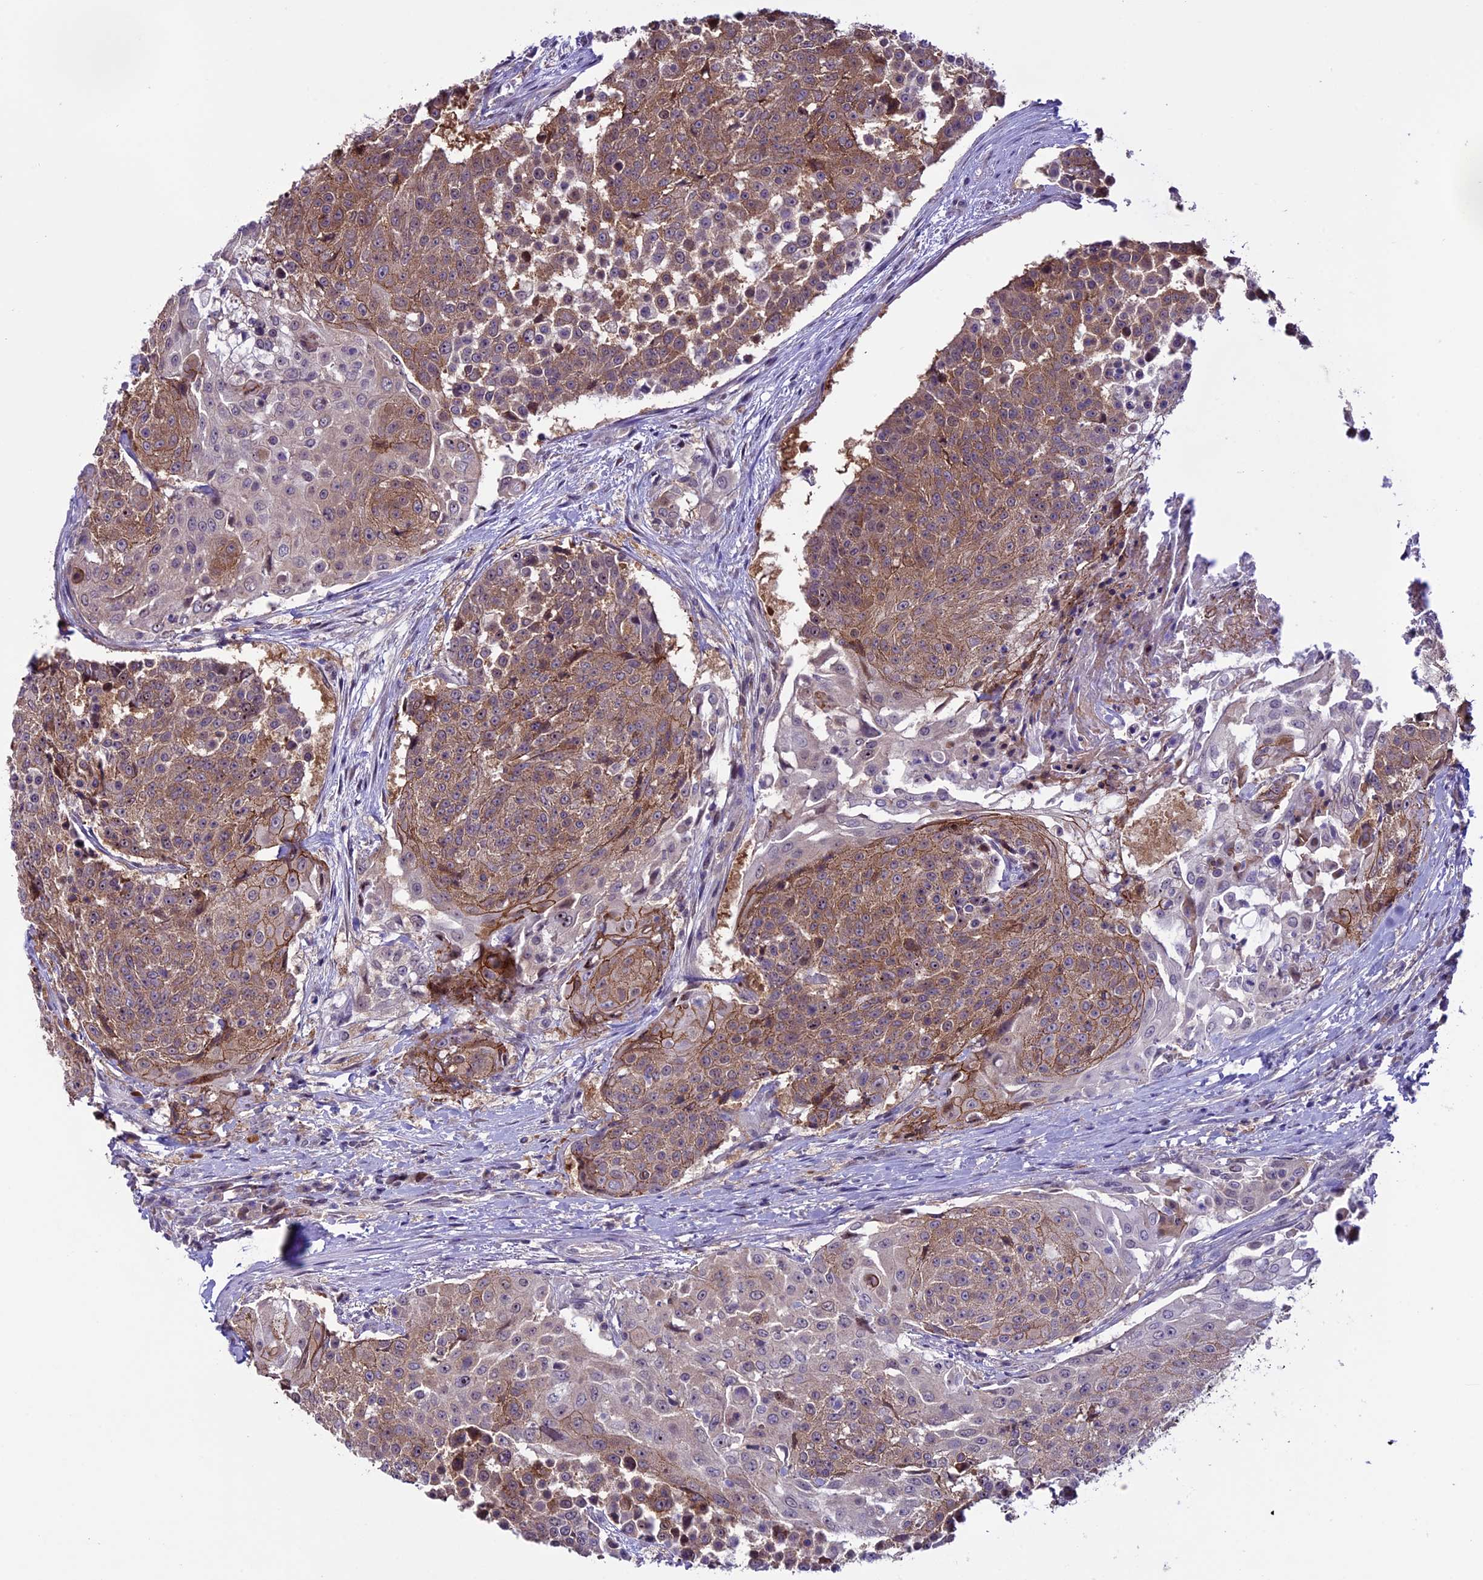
{"staining": {"intensity": "moderate", "quantity": ">75%", "location": "cytoplasmic/membranous"}, "tissue": "urothelial cancer", "cell_type": "Tumor cells", "image_type": "cancer", "snomed": [{"axis": "morphology", "description": "Urothelial carcinoma, High grade"}, {"axis": "topography", "description": "Urinary bladder"}], "caption": "Moderate cytoplasmic/membranous protein staining is identified in about >75% of tumor cells in urothelial cancer.", "gene": "XKR7", "patient": {"sex": "female", "age": 63}}